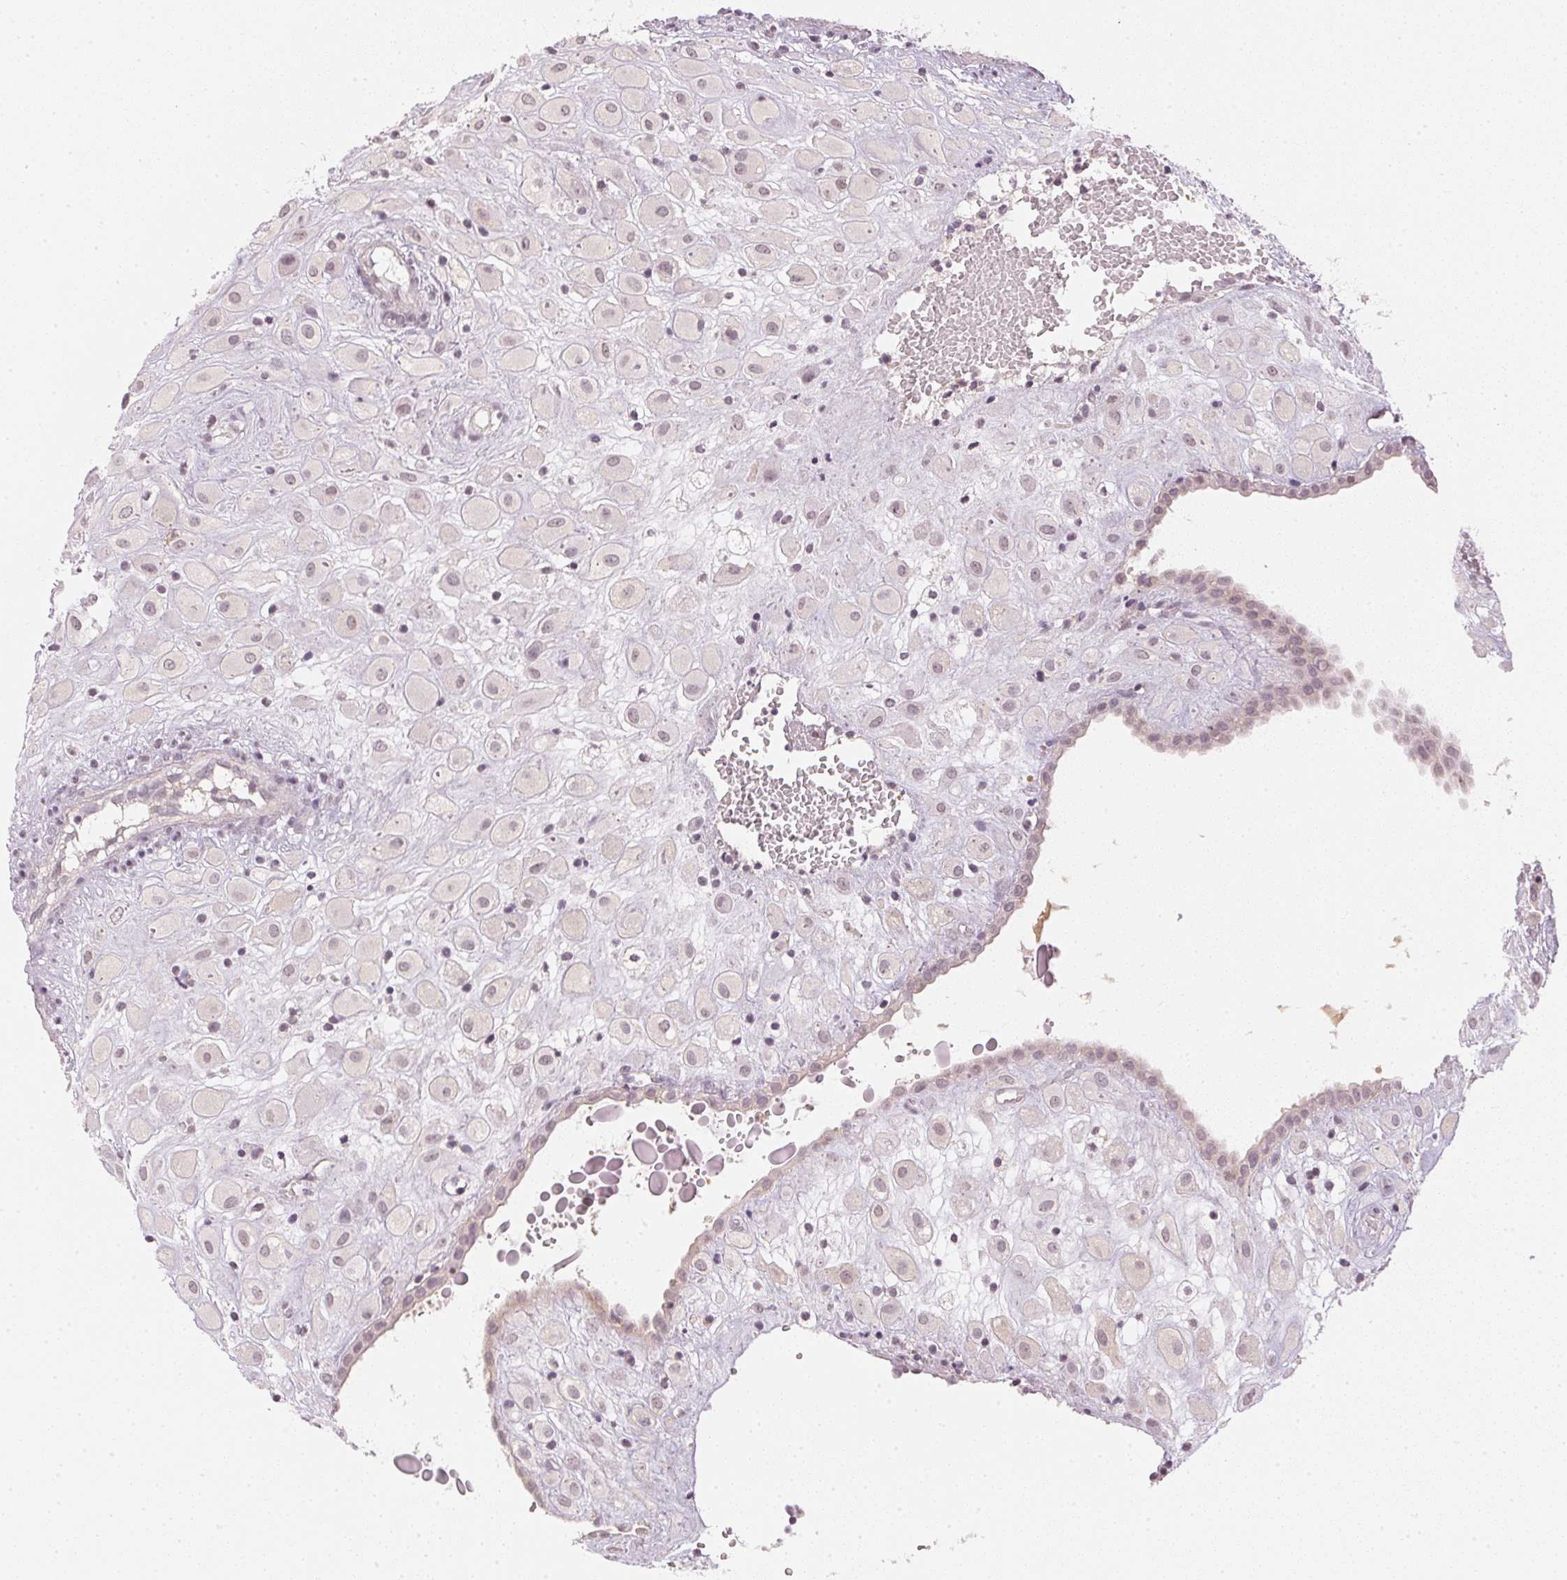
{"staining": {"intensity": "negative", "quantity": "none", "location": "none"}, "tissue": "placenta", "cell_type": "Decidual cells", "image_type": "normal", "snomed": [{"axis": "morphology", "description": "Normal tissue, NOS"}, {"axis": "topography", "description": "Placenta"}], "caption": "This is a photomicrograph of immunohistochemistry (IHC) staining of benign placenta, which shows no positivity in decidual cells. Brightfield microscopy of immunohistochemistry stained with DAB (3,3'-diaminobenzidine) (brown) and hematoxylin (blue), captured at high magnification.", "gene": "KPRP", "patient": {"sex": "female", "age": 24}}